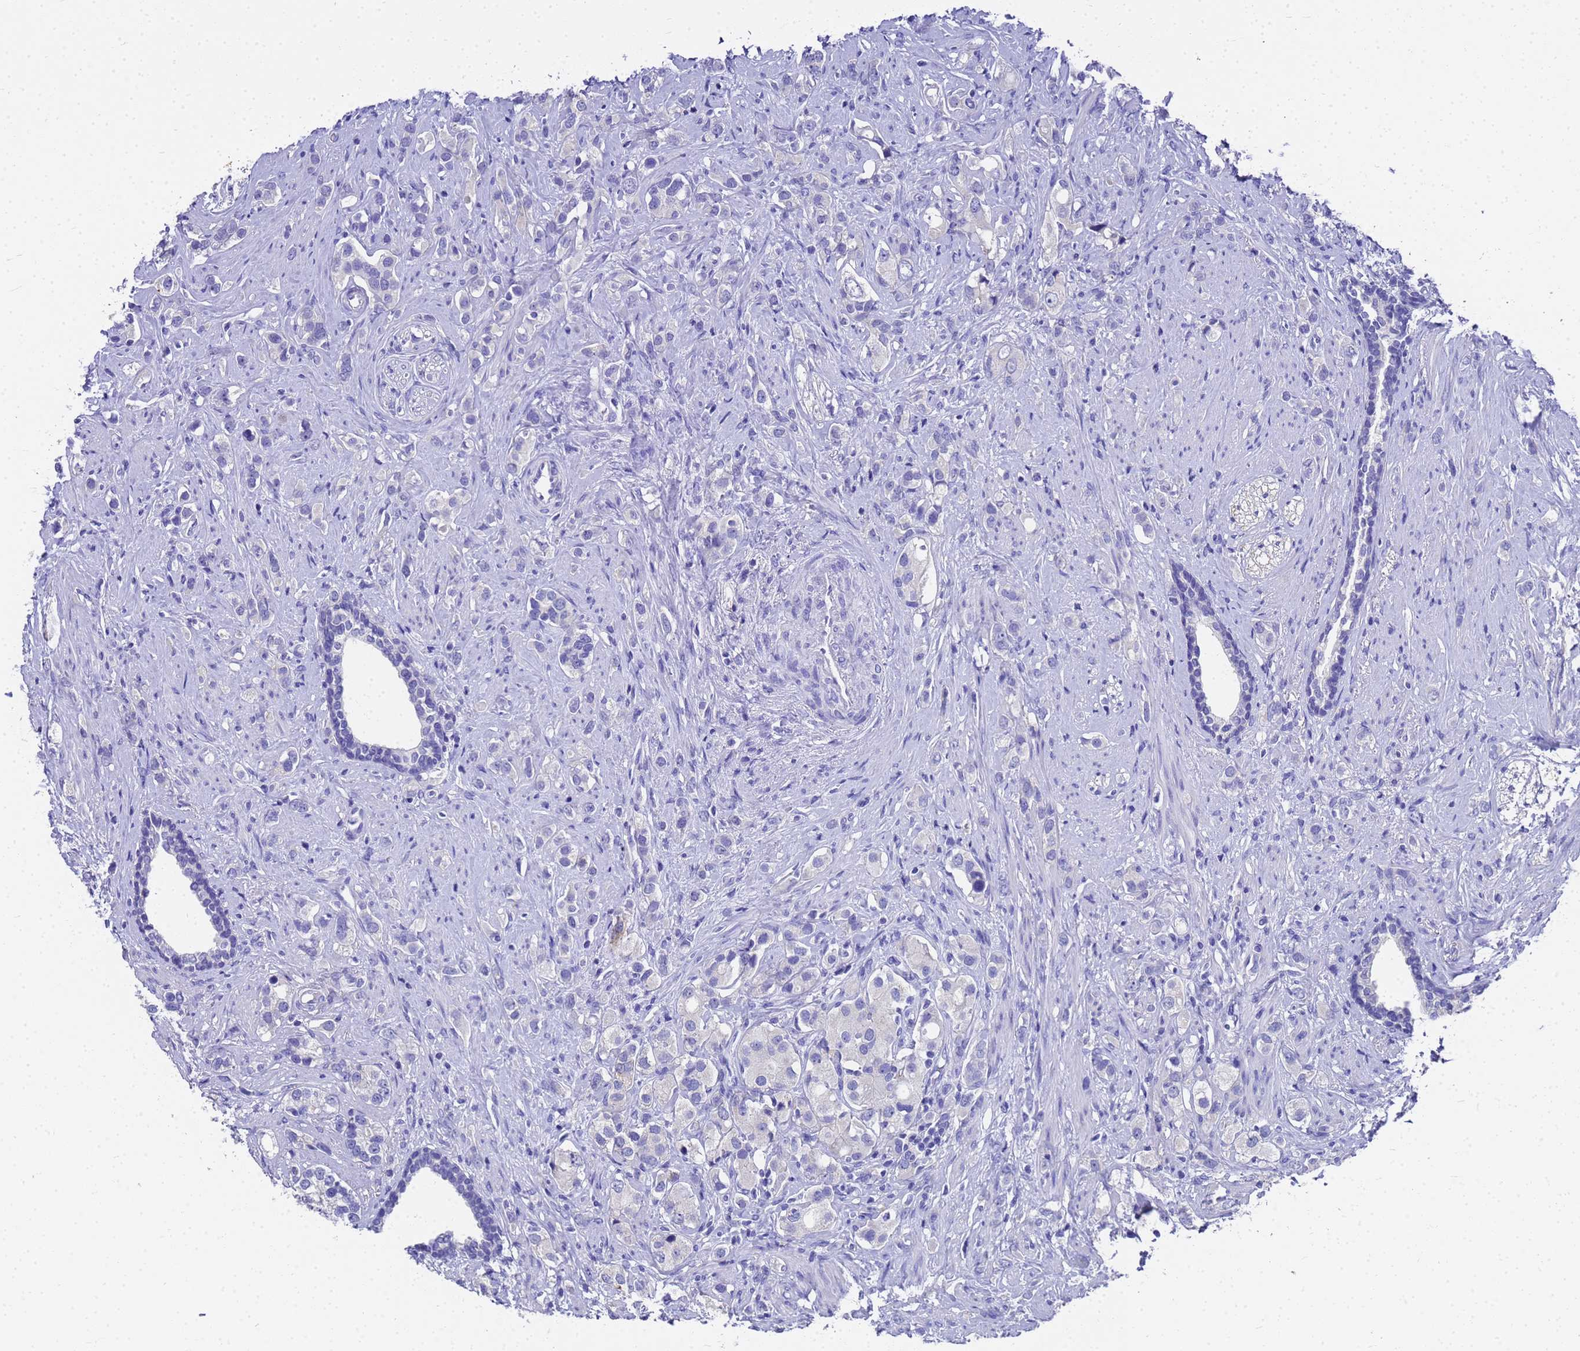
{"staining": {"intensity": "negative", "quantity": "none", "location": "none"}, "tissue": "prostate cancer", "cell_type": "Tumor cells", "image_type": "cancer", "snomed": [{"axis": "morphology", "description": "Adenocarcinoma, High grade"}, {"axis": "topography", "description": "Prostate"}], "caption": "Human prostate adenocarcinoma (high-grade) stained for a protein using IHC reveals no expression in tumor cells.", "gene": "MS4A13", "patient": {"sex": "male", "age": 63}}